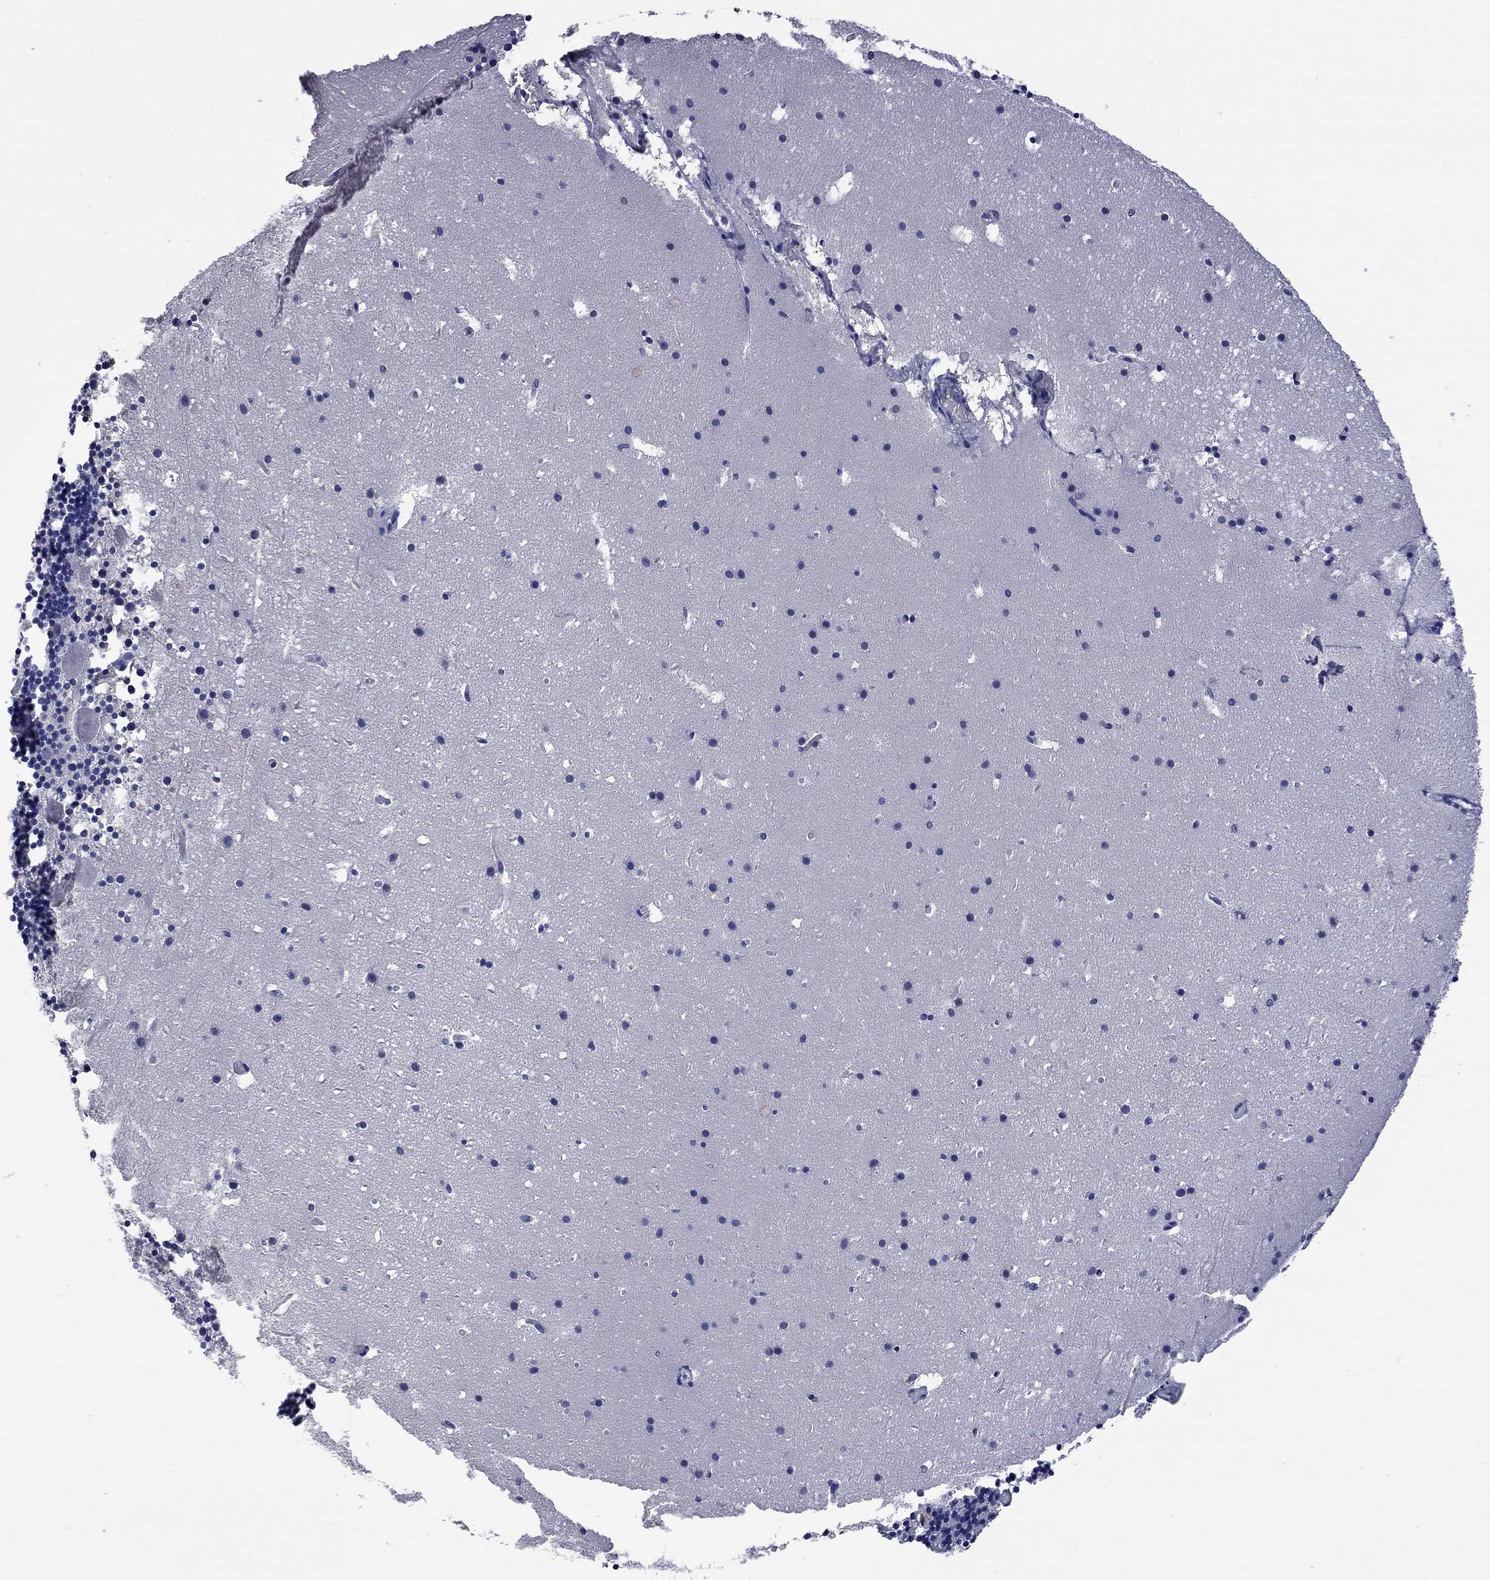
{"staining": {"intensity": "negative", "quantity": "none", "location": "none"}, "tissue": "cerebellum", "cell_type": "Cells in granular layer", "image_type": "normal", "snomed": [{"axis": "morphology", "description": "Normal tissue, NOS"}, {"axis": "topography", "description": "Cerebellum"}], "caption": "High power microscopy image of an immunohistochemistry (IHC) histopathology image of unremarkable cerebellum, revealing no significant staining in cells in granular layer.", "gene": "CKAP2", "patient": {"sex": "male", "age": 37}}